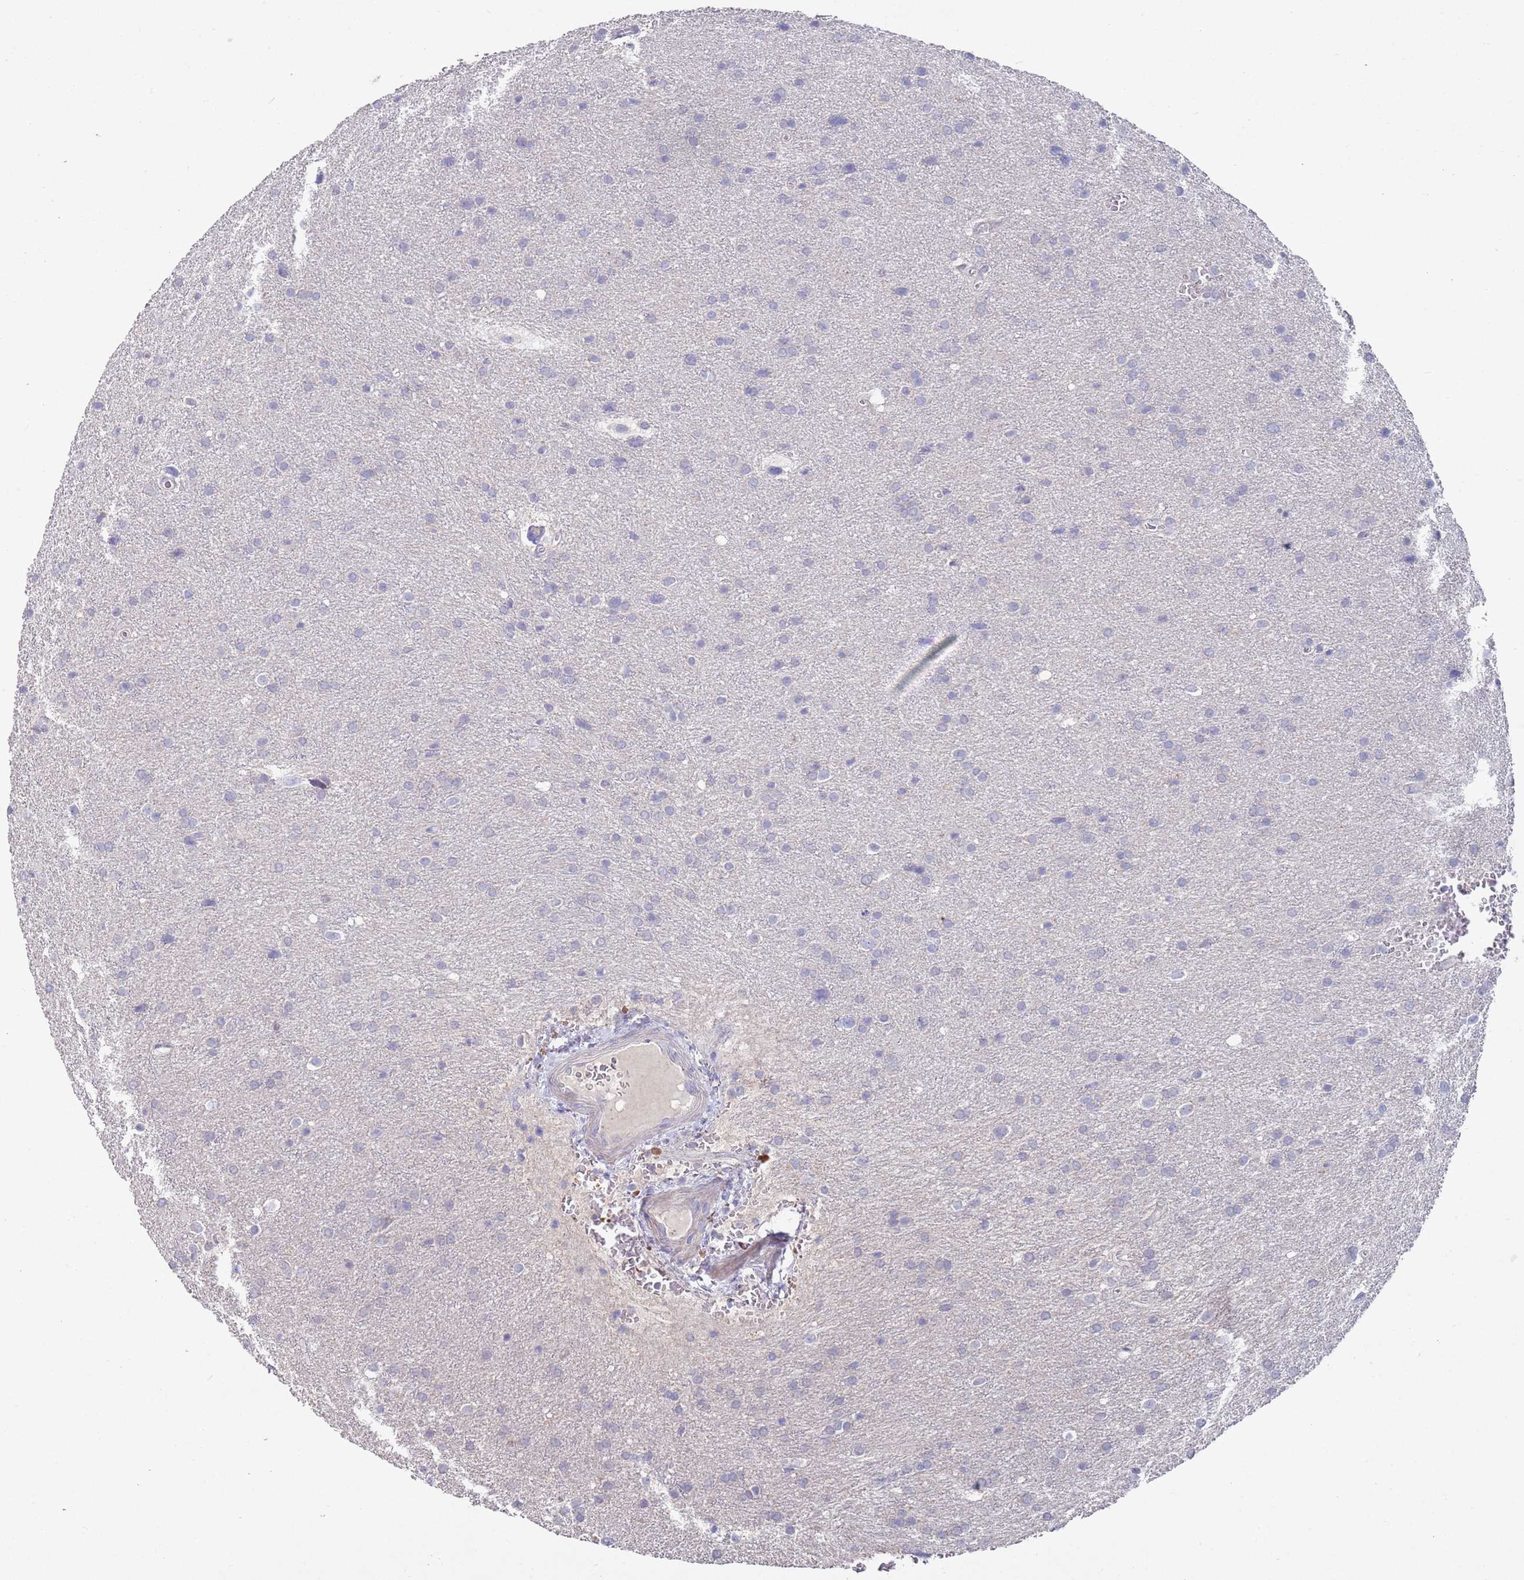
{"staining": {"intensity": "negative", "quantity": "none", "location": "none"}, "tissue": "glioma", "cell_type": "Tumor cells", "image_type": "cancer", "snomed": [{"axis": "morphology", "description": "Glioma, malignant, Low grade"}, {"axis": "topography", "description": "Brain"}], "caption": "Photomicrograph shows no significant protein expression in tumor cells of glioma.", "gene": "LACC1", "patient": {"sex": "female", "age": 32}}